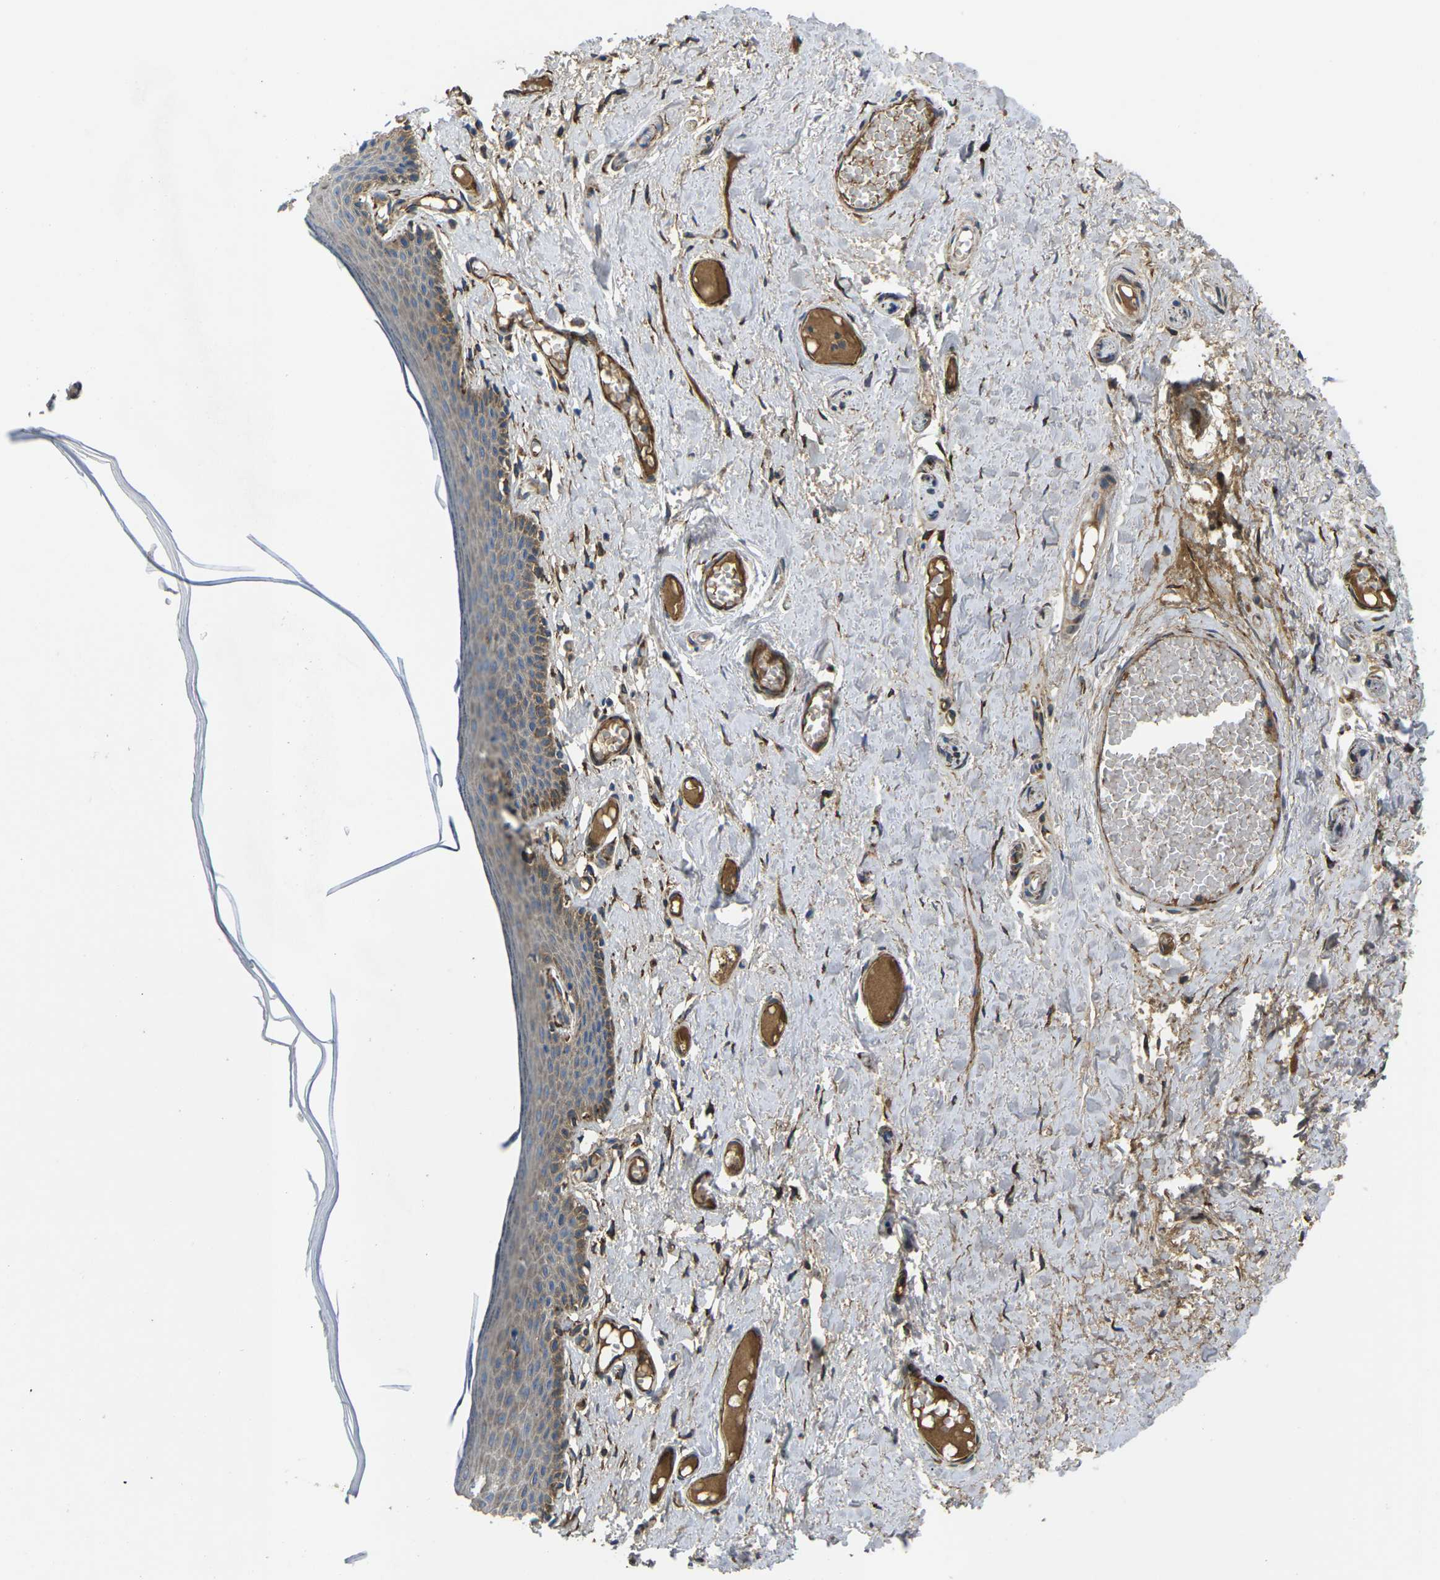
{"staining": {"intensity": "moderate", "quantity": "25%-75%", "location": "cytoplasmic/membranous"}, "tissue": "skin", "cell_type": "Epidermal cells", "image_type": "normal", "snomed": [{"axis": "morphology", "description": "Normal tissue, NOS"}, {"axis": "topography", "description": "Adipose tissue"}, {"axis": "topography", "description": "Vascular tissue"}, {"axis": "topography", "description": "Anal"}, {"axis": "topography", "description": "Peripheral nerve tissue"}], "caption": "Immunohistochemistry (IHC) of unremarkable skin exhibits medium levels of moderate cytoplasmic/membranous expression in about 25%-75% of epidermal cells. Ihc stains the protein of interest in brown and the nuclei are stained blue.", "gene": "PDZD8", "patient": {"sex": "female", "age": 54}}